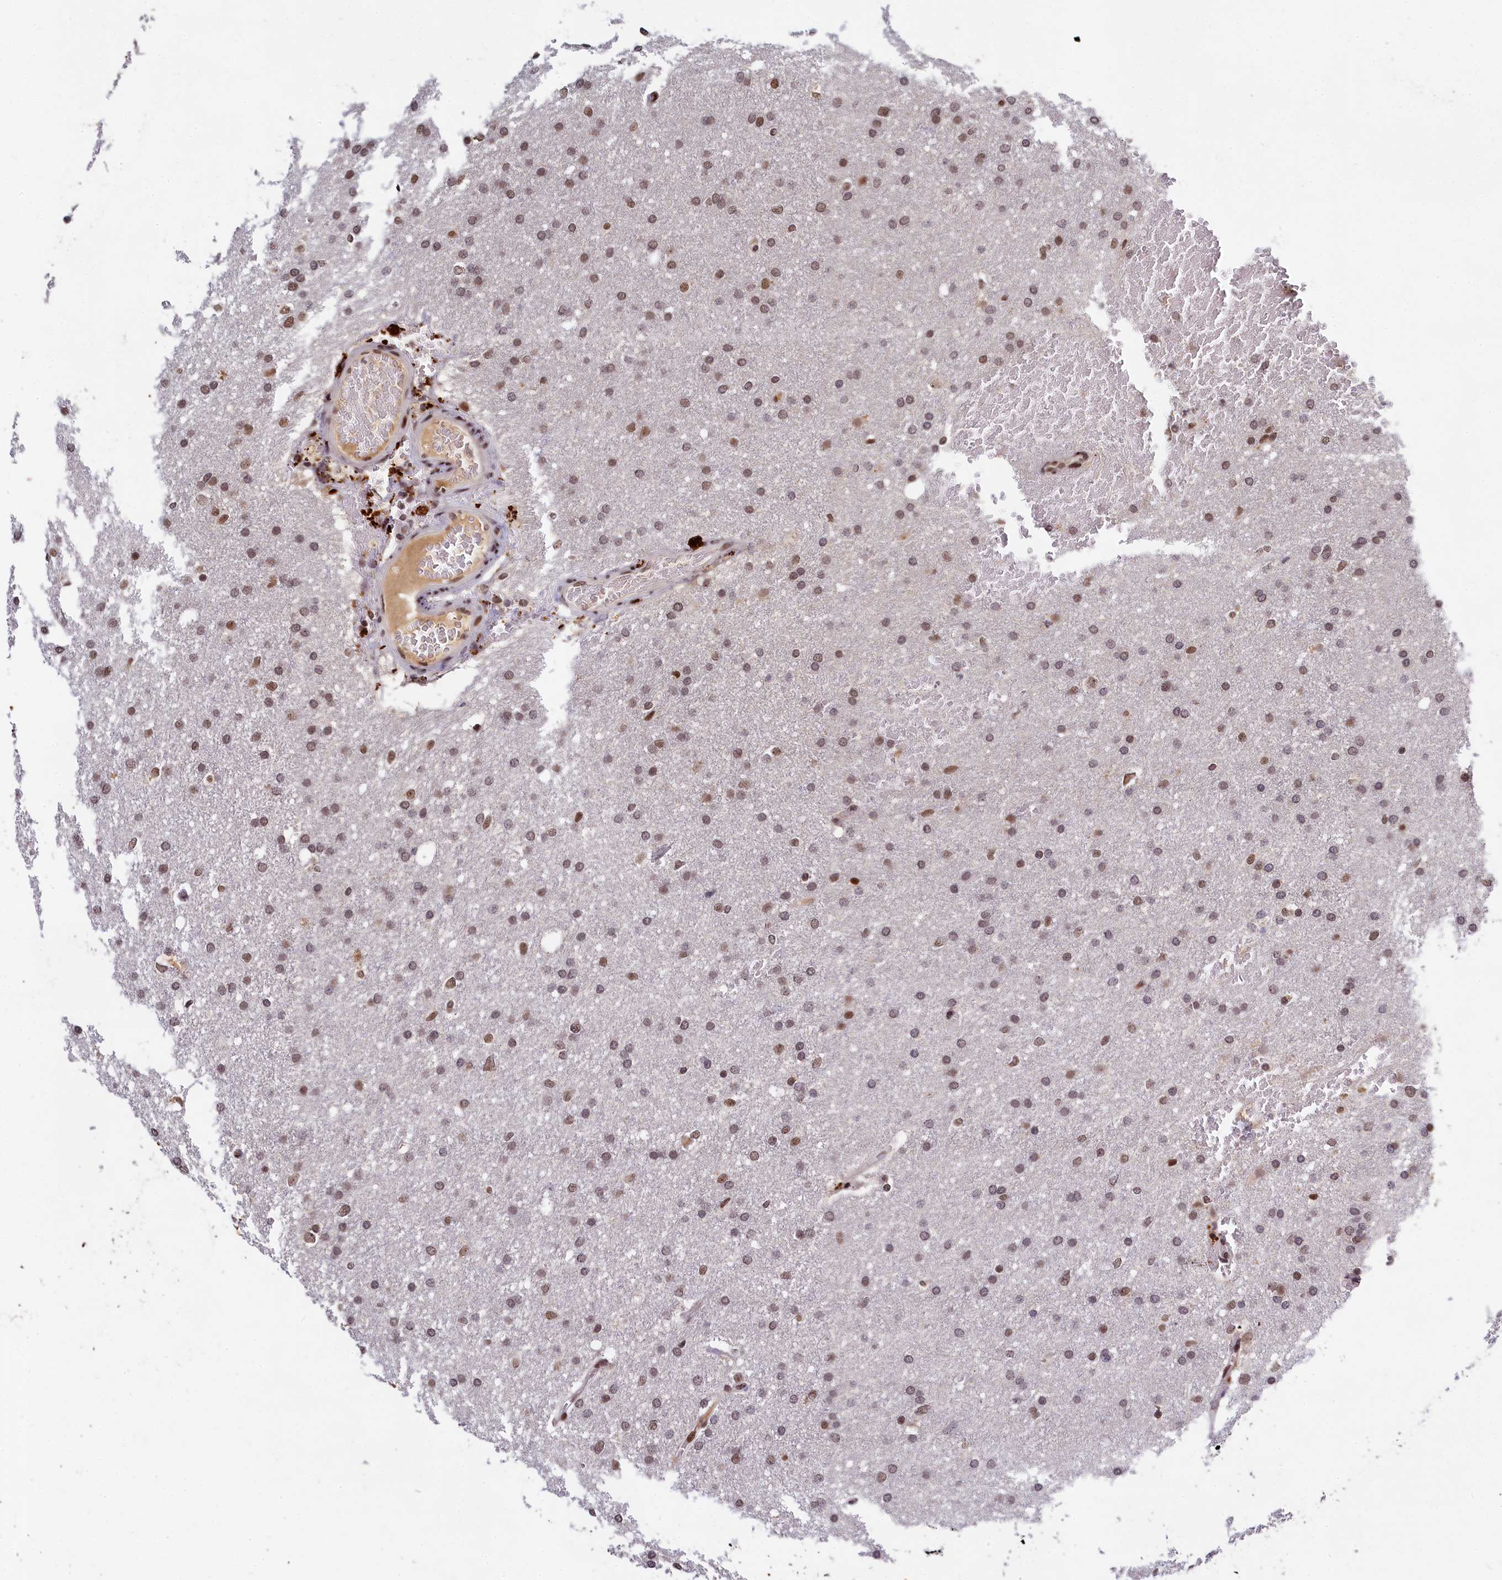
{"staining": {"intensity": "moderate", "quantity": ">75%", "location": "nuclear"}, "tissue": "glioma", "cell_type": "Tumor cells", "image_type": "cancer", "snomed": [{"axis": "morphology", "description": "Glioma, malignant, High grade"}, {"axis": "topography", "description": "Cerebral cortex"}], "caption": "Immunohistochemical staining of human glioma demonstrates medium levels of moderate nuclear positivity in about >75% of tumor cells.", "gene": "FAM217B", "patient": {"sex": "female", "age": 36}}